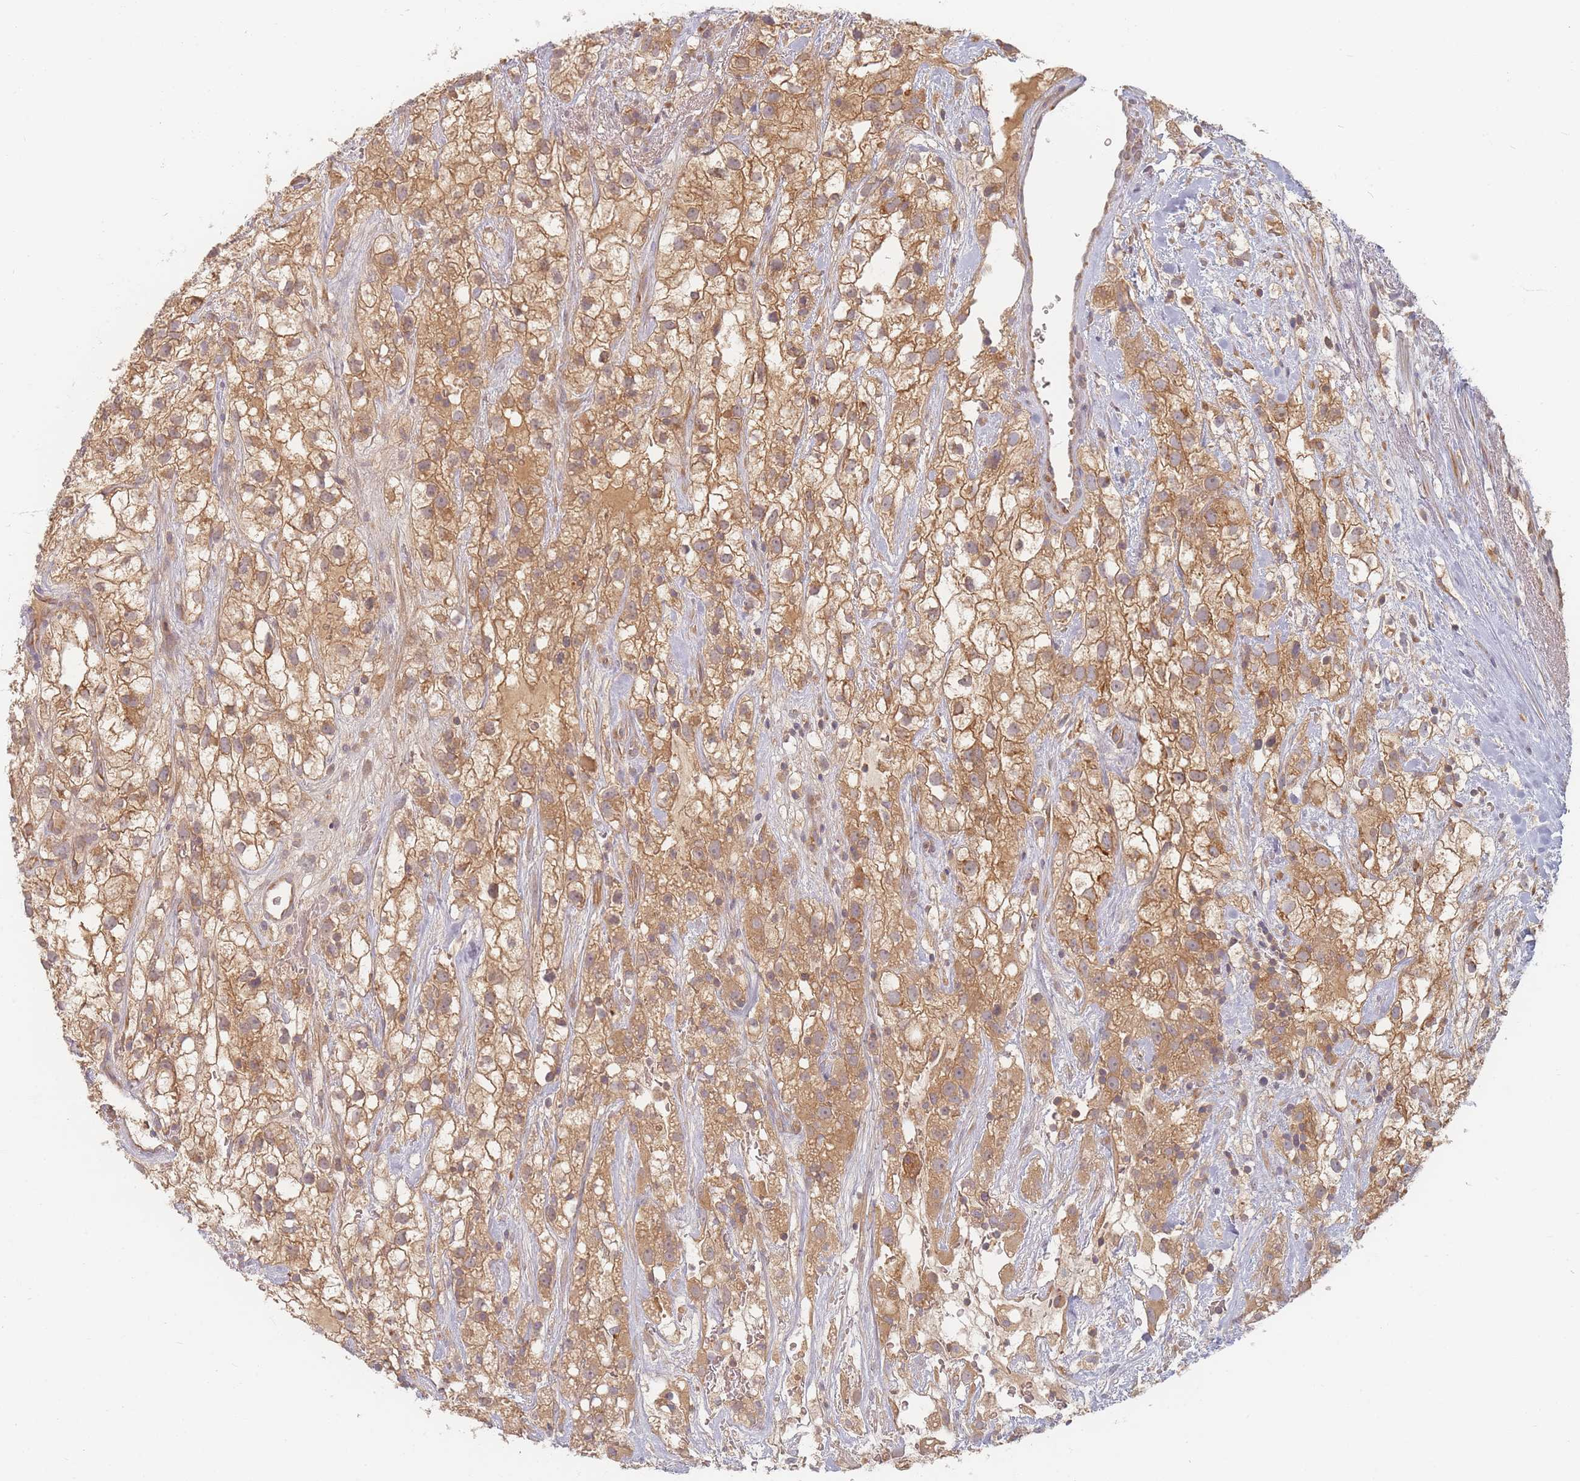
{"staining": {"intensity": "moderate", "quantity": ">75%", "location": "cytoplasmic/membranous"}, "tissue": "renal cancer", "cell_type": "Tumor cells", "image_type": "cancer", "snomed": [{"axis": "morphology", "description": "Adenocarcinoma, NOS"}, {"axis": "topography", "description": "Kidney"}], "caption": "Renal cancer (adenocarcinoma) was stained to show a protein in brown. There is medium levels of moderate cytoplasmic/membranous positivity in about >75% of tumor cells.", "gene": "SLC35F3", "patient": {"sex": "male", "age": 59}}